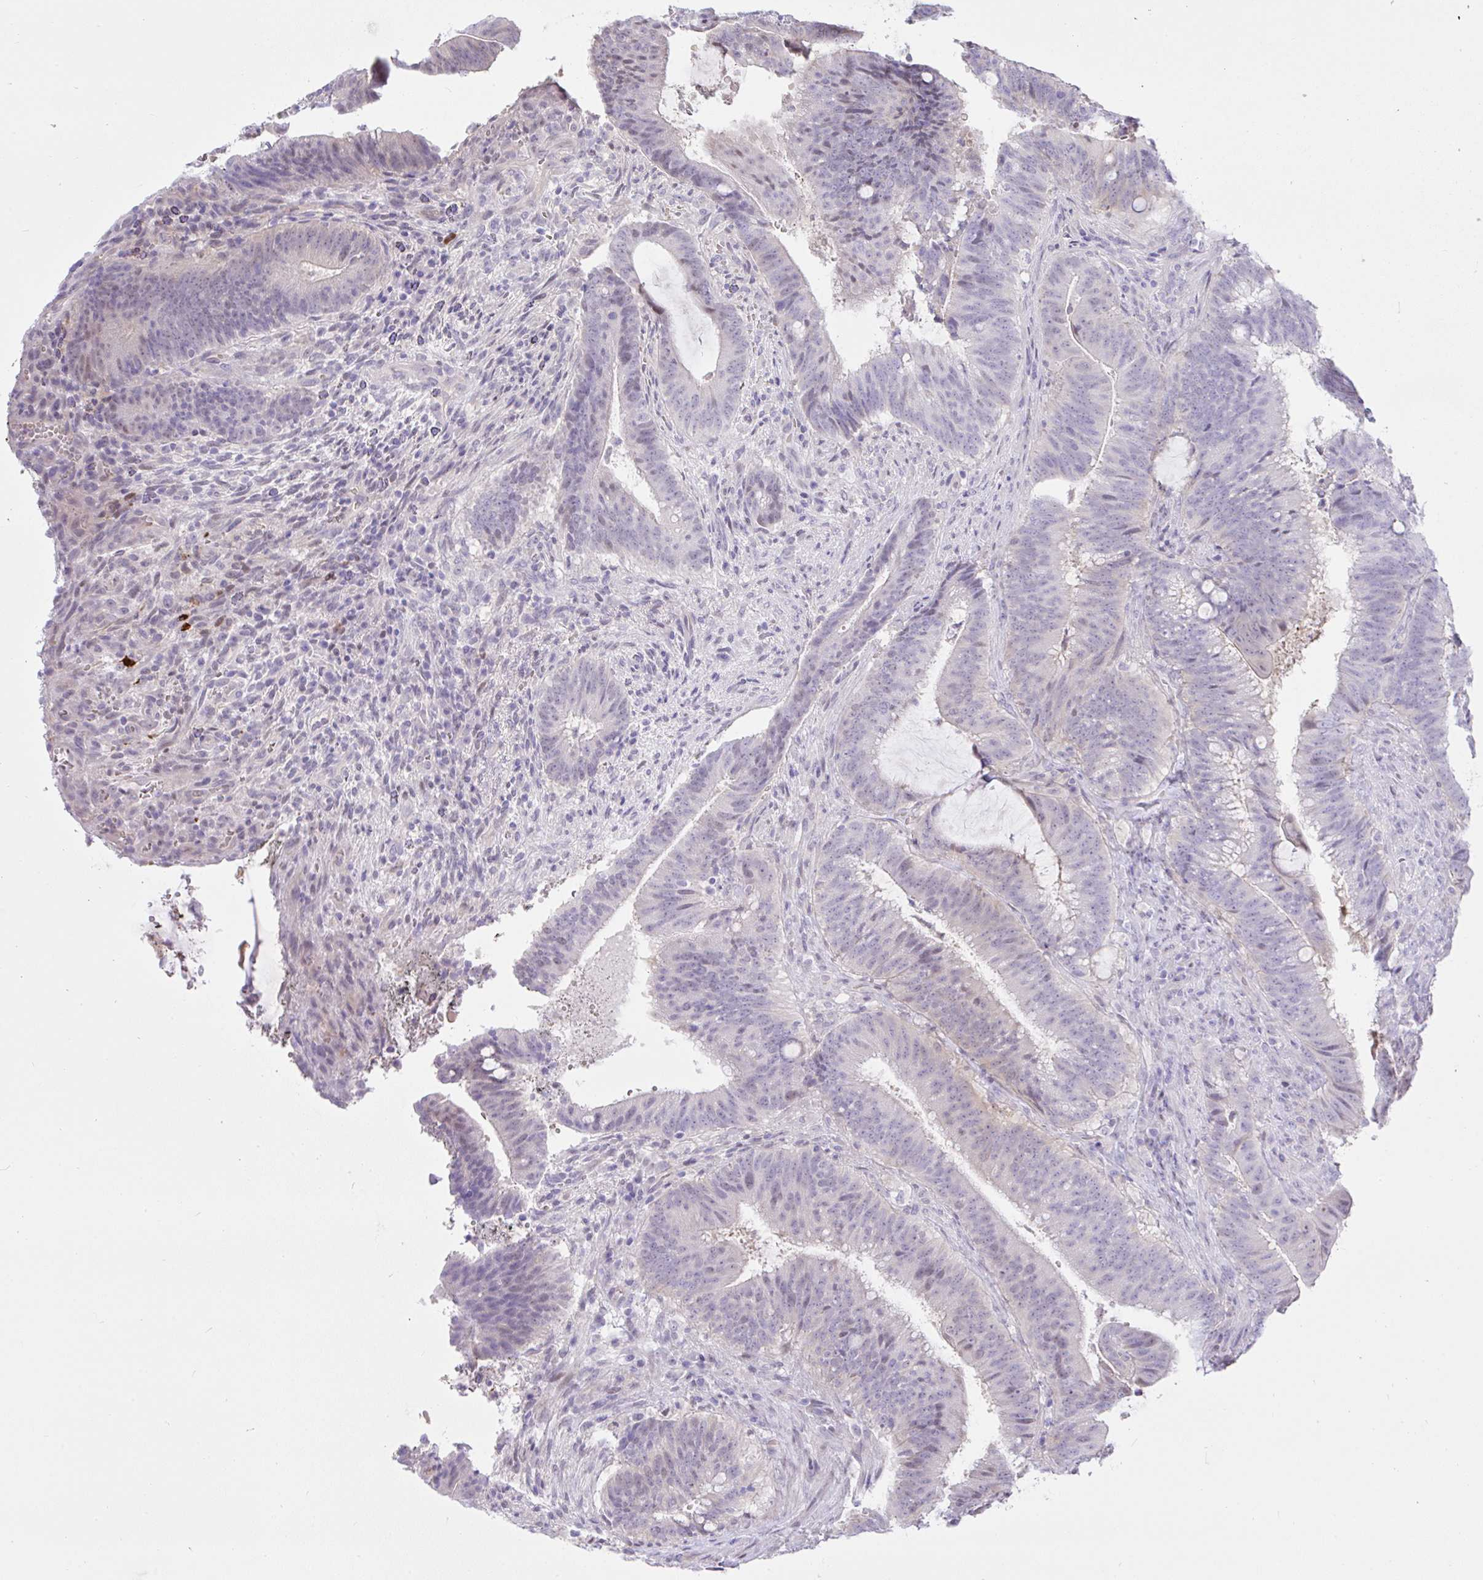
{"staining": {"intensity": "weak", "quantity": "<25%", "location": "nuclear"}, "tissue": "colorectal cancer", "cell_type": "Tumor cells", "image_type": "cancer", "snomed": [{"axis": "morphology", "description": "Adenocarcinoma, NOS"}, {"axis": "topography", "description": "Colon"}], "caption": "The image shows no significant expression in tumor cells of colorectal cancer (adenocarcinoma). The staining was performed using DAB (3,3'-diaminobenzidine) to visualize the protein expression in brown, while the nuclei were stained in blue with hematoxylin (Magnification: 20x).", "gene": "ZNF485", "patient": {"sex": "female", "age": 43}}